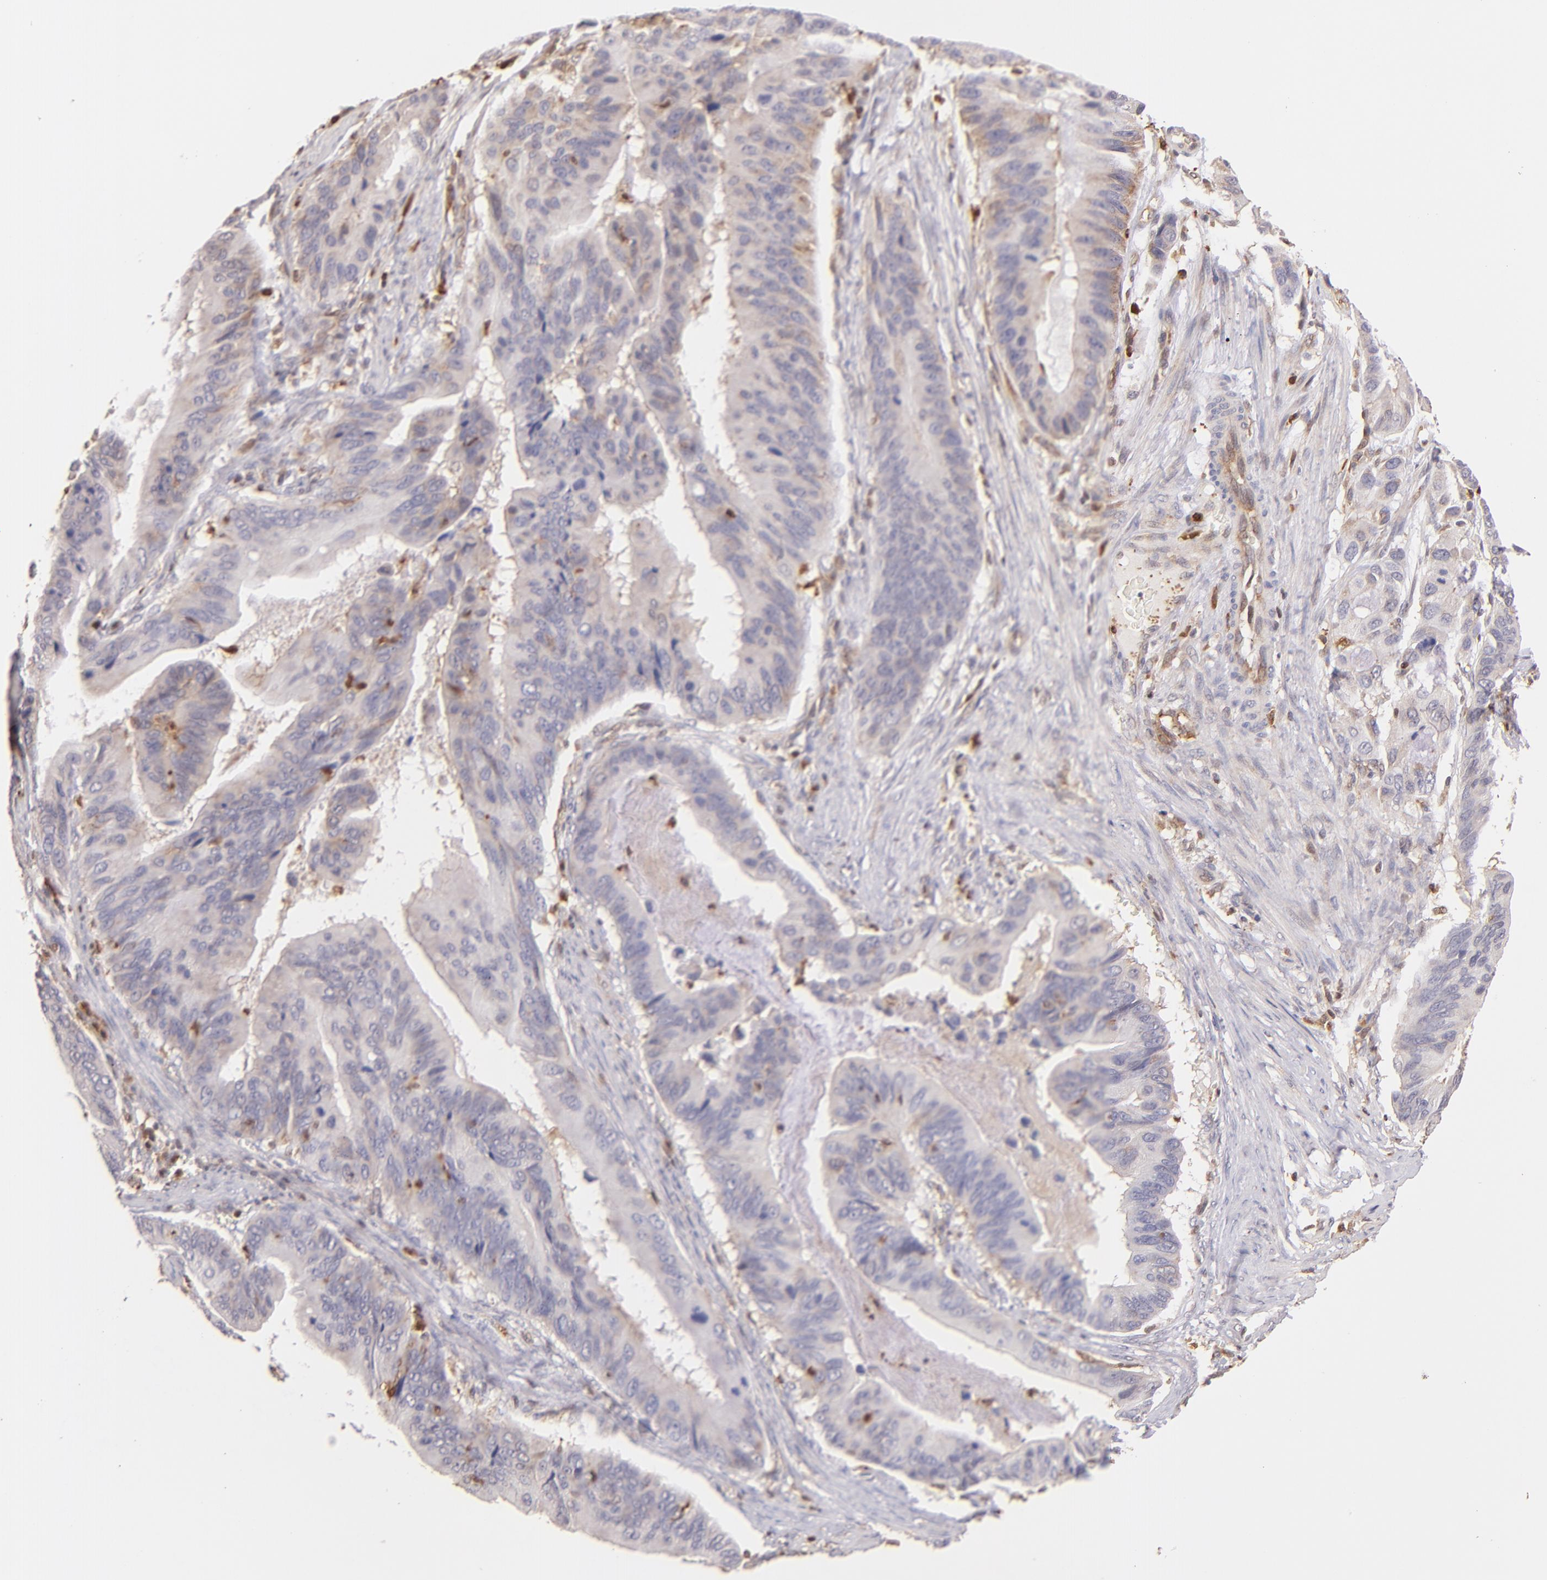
{"staining": {"intensity": "weak", "quantity": ">75%", "location": "cytoplasmic/membranous"}, "tissue": "stomach cancer", "cell_type": "Tumor cells", "image_type": "cancer", "snomed": [{"axis": "morphology", "description": "Adenocarcinoma, NOS"}, {"axis": "topography", "description": "Stomach, upper"}], "caption": "A brown stain labels weak cytoplasmic/membranous staining of a protein in adenocarcinoma (stomach) tumor cells.", "gene": "BTK", "patient": {"sex": "male", "age": 80}}